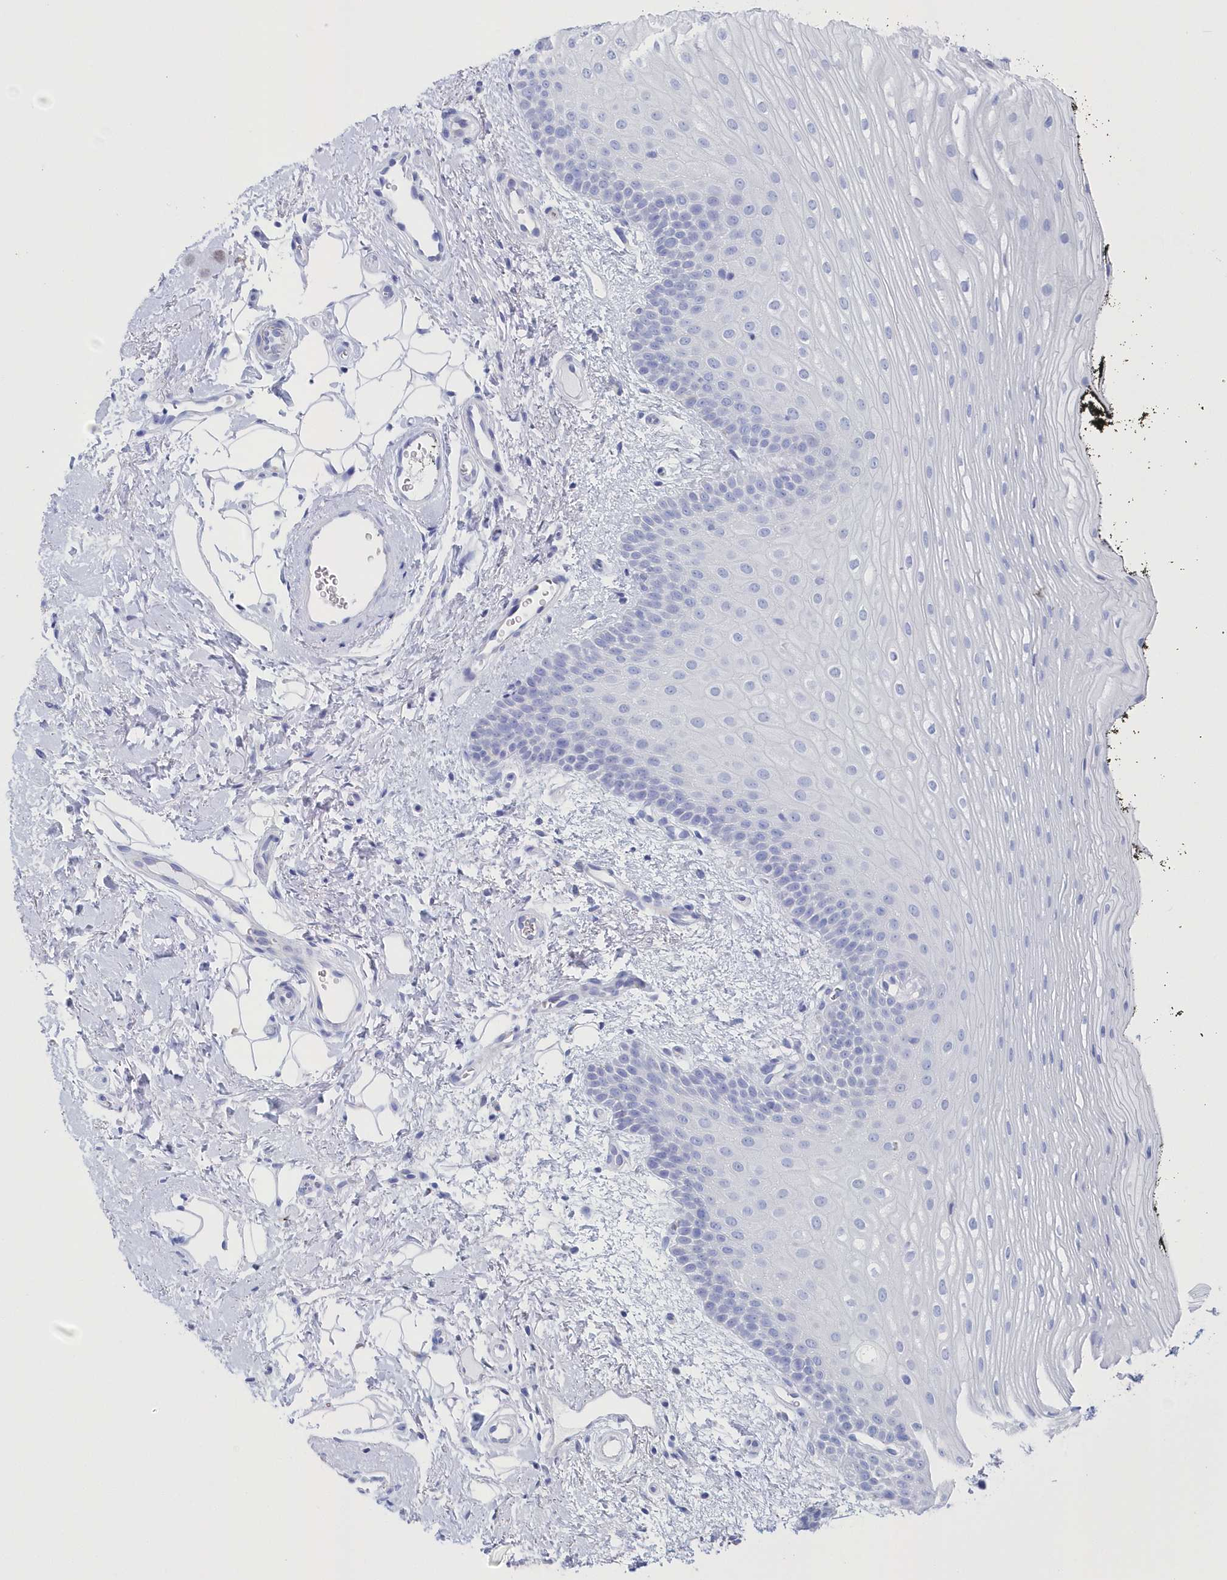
{"staining": {"intensity": "negative", "quantity": "none", "location": "none"}, "tissue": "oral mucosa", "cell_type": "Squamous epithelial cells", "image_type": "normal", "snomed": [{"axis": "morphology", "description": "No evidence of malignacy"}, {"axis": "topography", "description": "Oral tissue"}, {"axis": "topography", "description": "Head-Neck"}], "caption": "An immunohistochemistry photomicrograph of benign oral mucosa is shown. There is no staining in squamous epithelial cells of oral mucosa.", "gene": "CSNK1G2", "patient": {"sex": "male", "age": 68}}